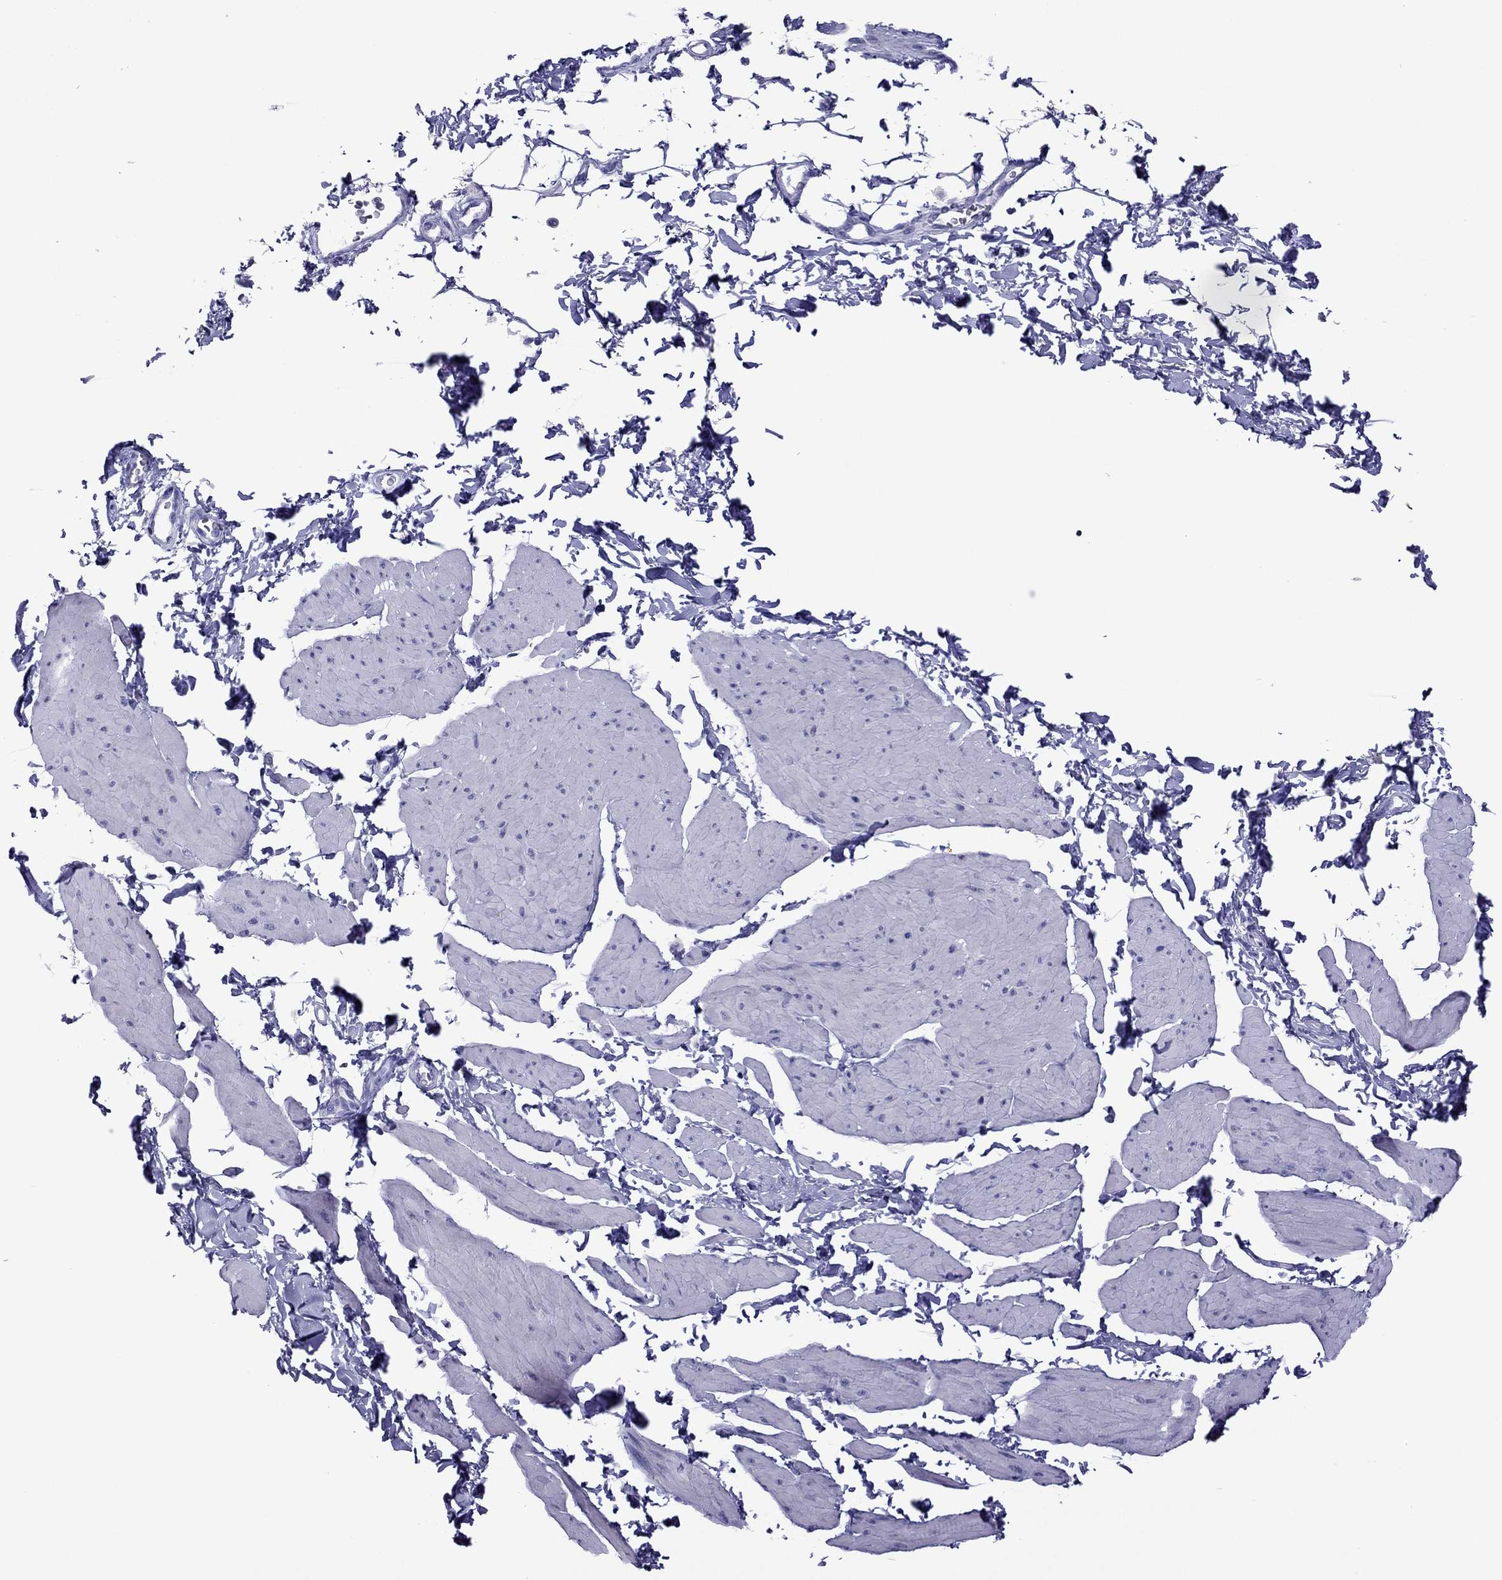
{"staining": {"intensity": "negative", "quantity": "none", "location": "none"}, "tissue": "smooth muscle", "cell_type": "Smooth muscle cells", "image_type": "normal", "snomed": [{"axis": "morphology", "description": "Normal tissue, NOS"}, {"axis": "topography", "description": "Adipose tissue"}, {"axis": "topography", "description": "Smooth muscle"}, {"axis": "topography", "description": "Peripheral nerve tissue"}], "caption": "Immunohistochemistry micrograph of benign smooth muscle stained for a protein (brown), which reveals no expression in smooth muscle cells.", "gene": "PCDHA6", "patient": {"sex": "male", "age": 83}}